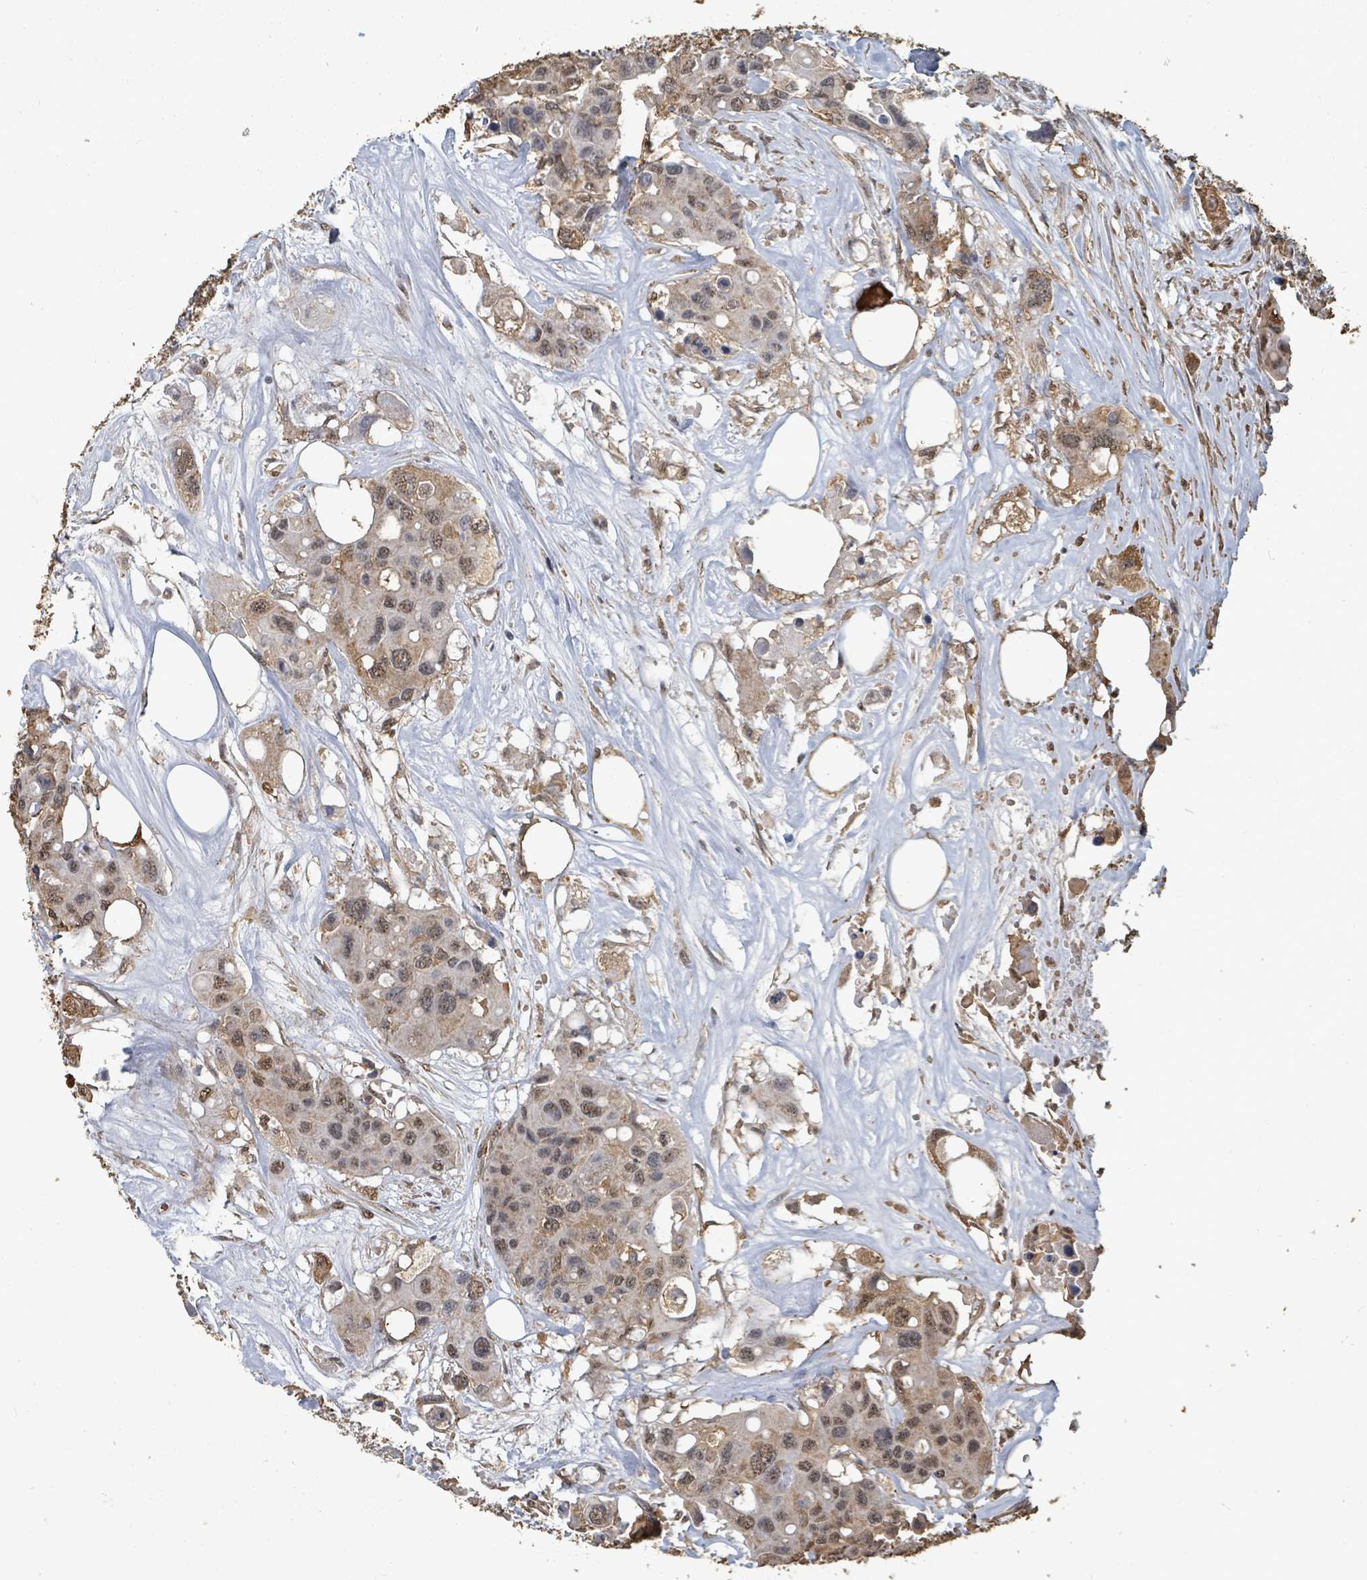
{"staining": {"intensity": "moderate", "quantity": ">75%", "location": "cytoplasmic/membranous,nuclear"}, "tissue": "colorectal cancer", "cell_type": "Tumor cells", "image_type": "cancer", "snomed": [{"axis": "morphology", "description": "Adenocarcinoma, NOS"}, {"axis": "topography", "description": "Colon"}], "caption": "A histopathology image of colorectal adenocarcinoma stained for a protein reveals moderate cytoplasmic/membranous and nuclear brown staining in tumor cells. Immunohistochemistry (ihc) stains the protein of interest in brown and the nuclei are stained blue.", "gene": "C6orf52", "patient": {"sex": "male", "age": 77}}